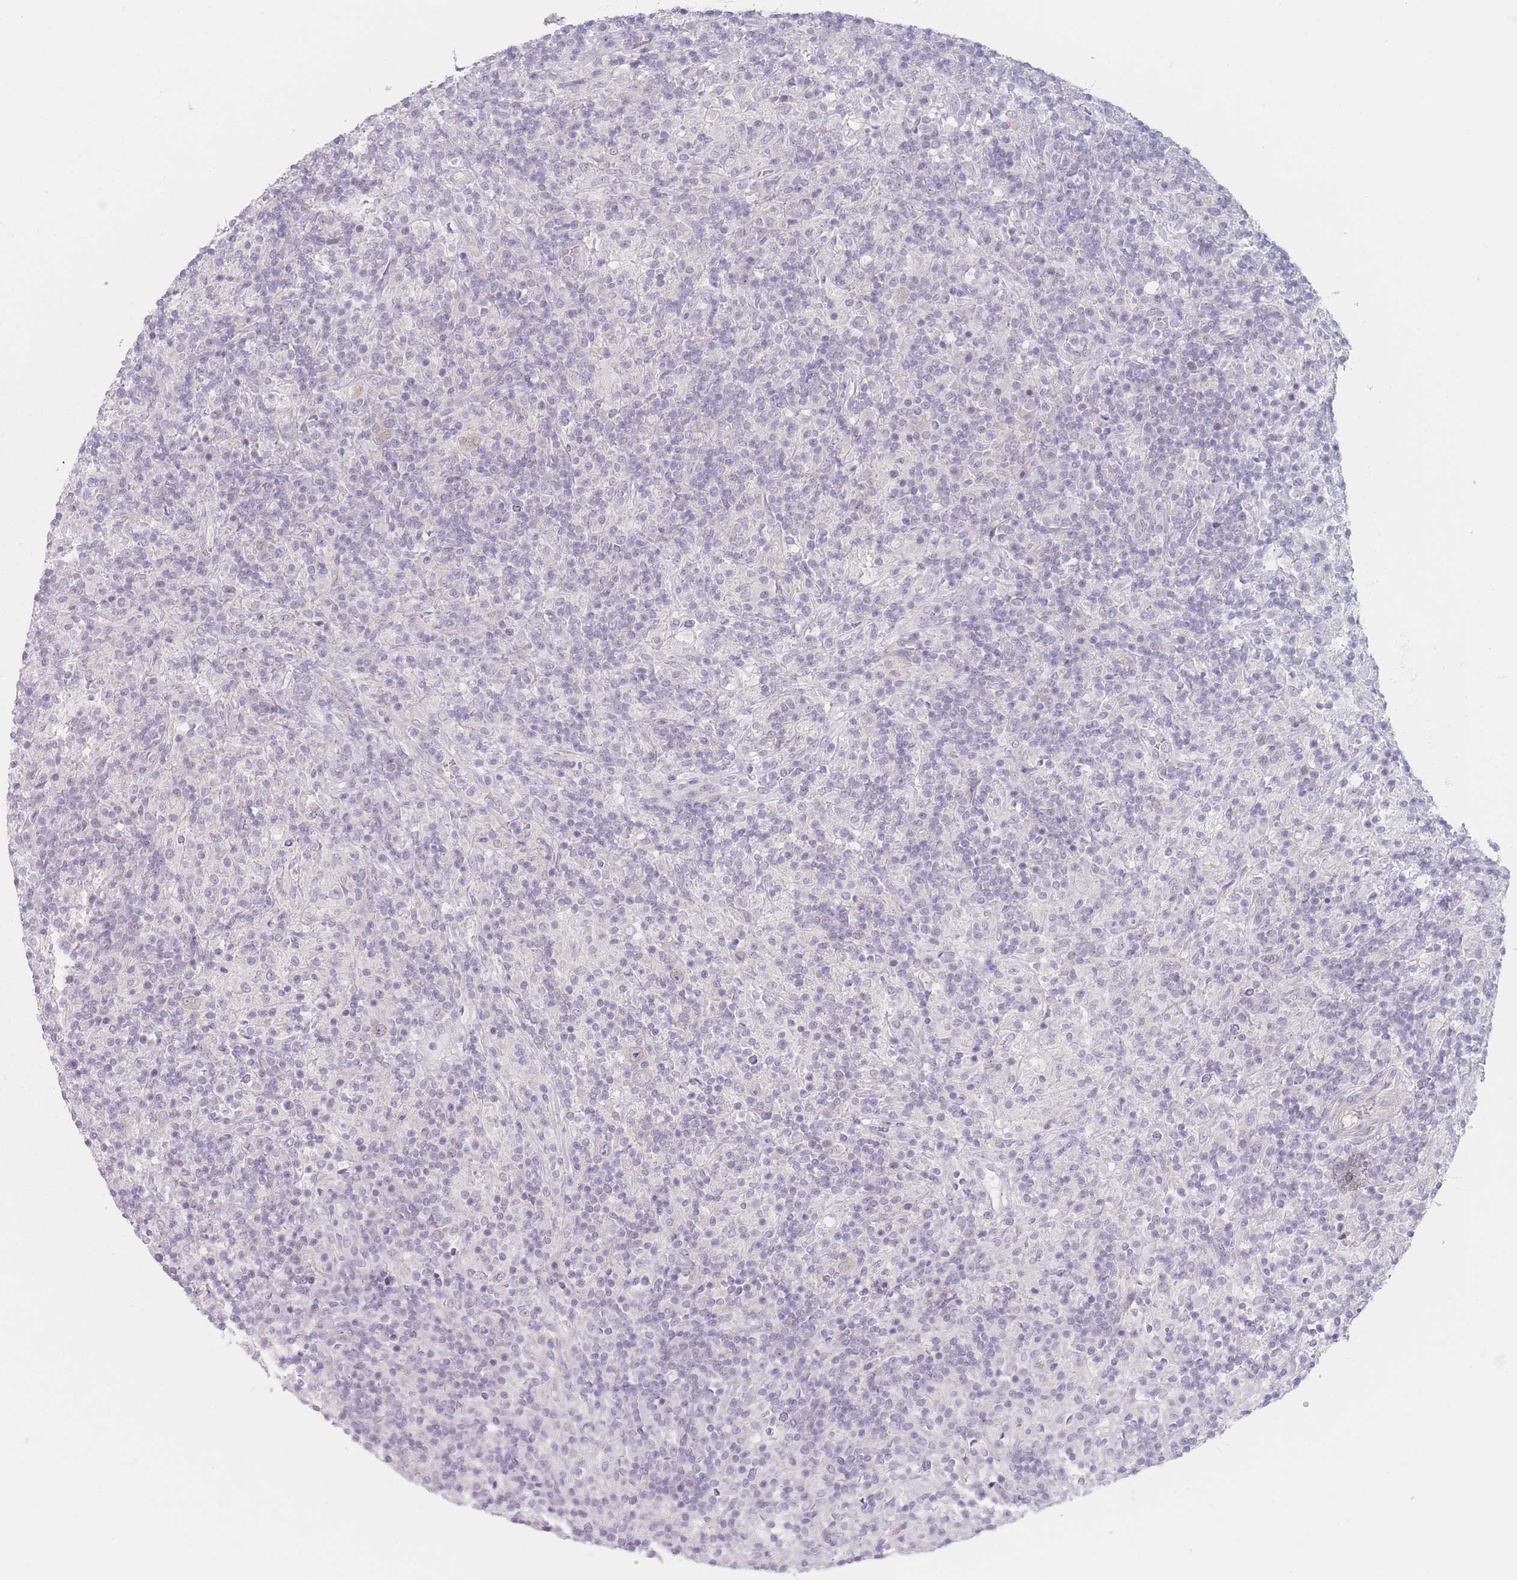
{"staining": {"intensity": "negative", "quantity": "none", "location": "none"}, "tissue": "lymphoma", "cell_type": "Tumor cells", "image_type": "cancer", "snomed": [{"axis": "morphology", "description": "Hodgkin's disease, NOS"}, {"axis": "topography", "description": "Lymph node"}], "caption": "The image shows no staining of tumor cells in Hodgkin's disease. (DAB IHC visualized using brightfield microscopy, high magnification).", "gene": "RNF4", "patient": {"sex": "male", "age": 70}}